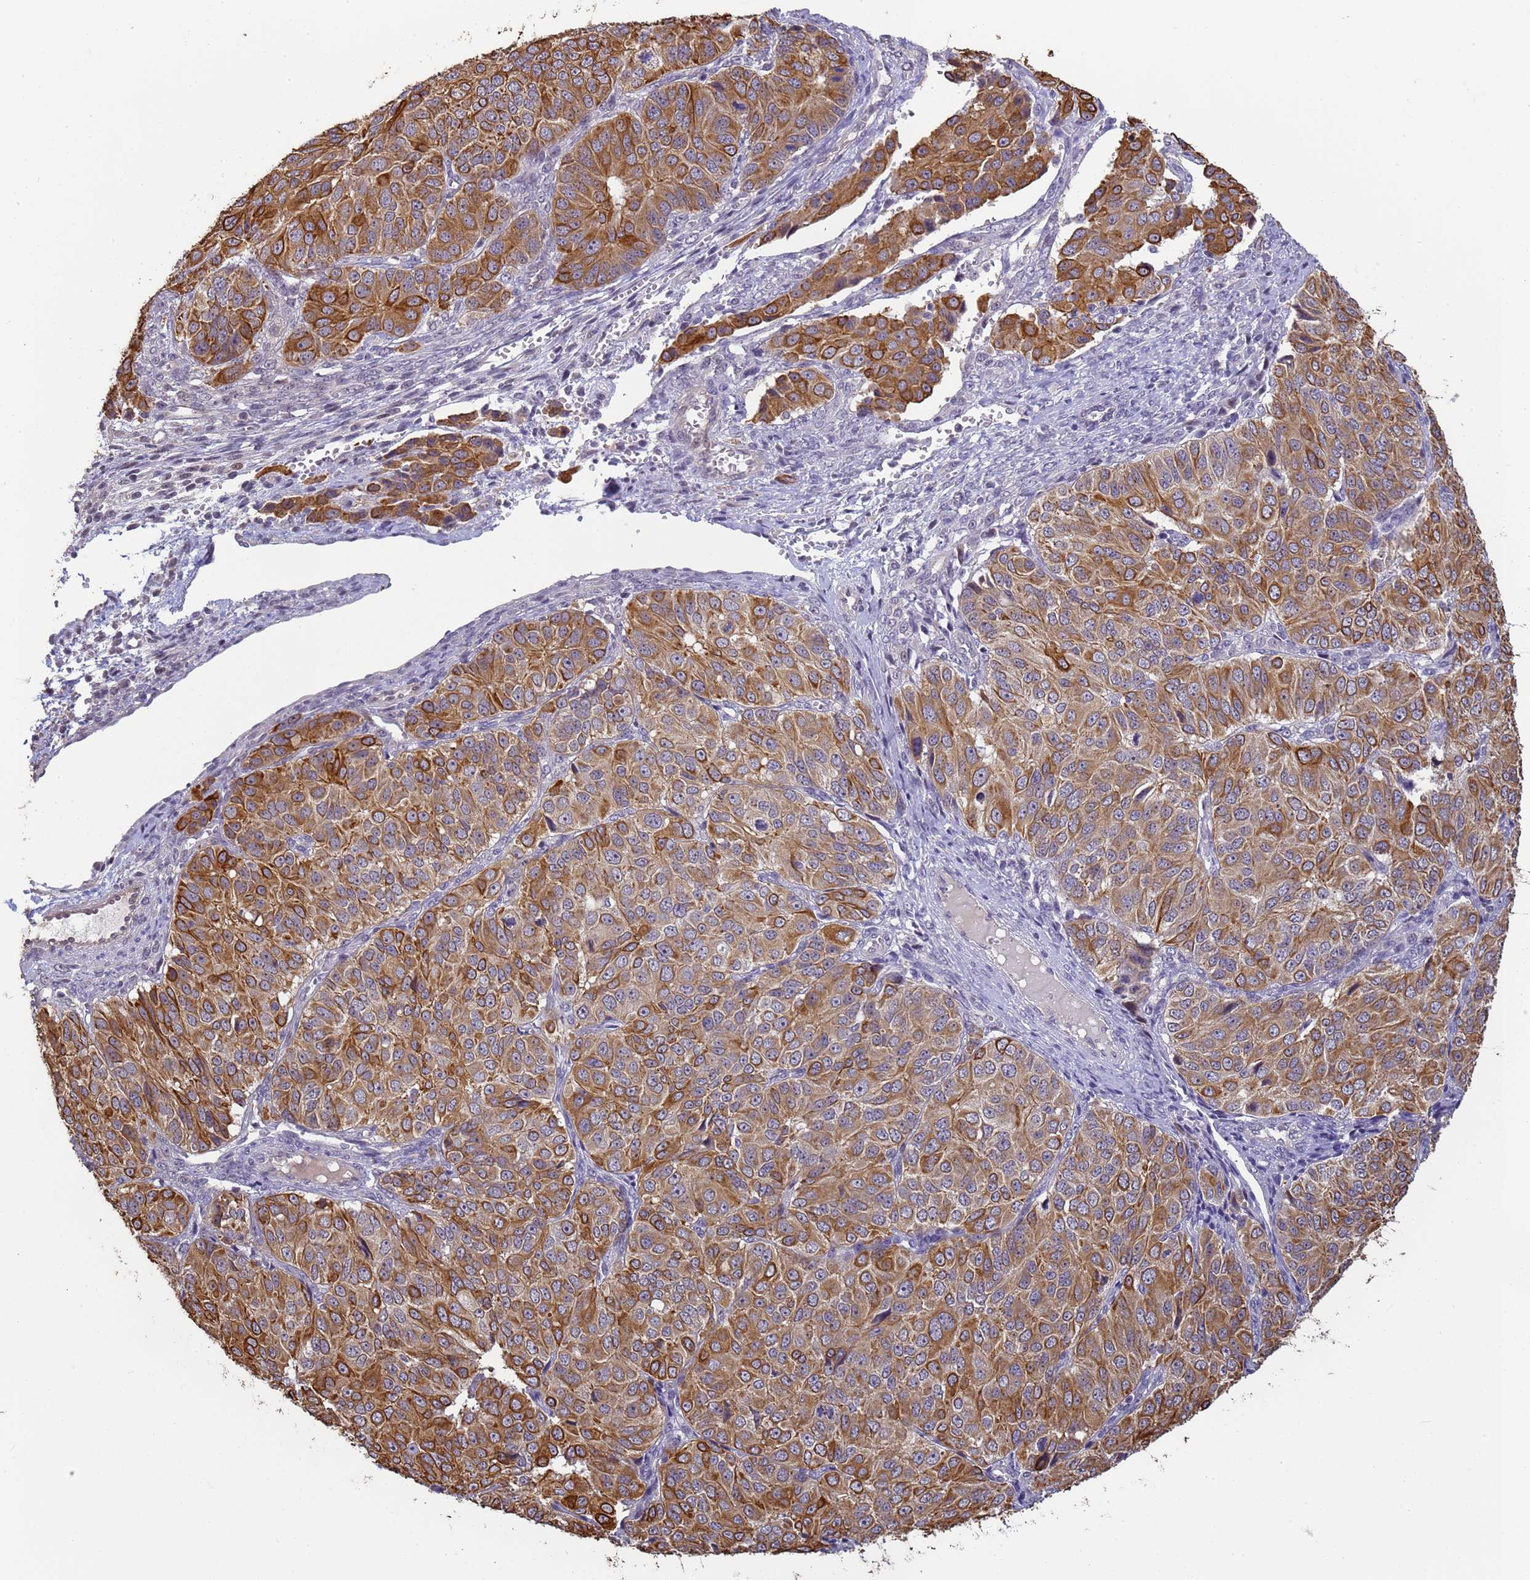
{"staining": {"intensity": "strong", "quantity": ">75%", "location": "cytoplasmic/membranous"}, "tissue": "ovarian cancer", "cell_type": "Tumor cells", "image_type": "cancer", "snomed": [{"axis": "morphology", "description": "Carcinoma, endometroid"}, {"axis": "topography", "description": "Ovary"}], "caption": "Endometroid carcinoma (ovarian) was stained to show a protein in brown. There is high levels of strong cytoplasmic/membranous expression in about >75% of tumor cells. The protein is stained brown, and the nuclei are stained in blue (DAB (3,3'-diaminobenzidine) IHC with brightfield microscopy, high magnification).", "gene": "VWA3A", "patient": {"sex": "female", "age": 51}}